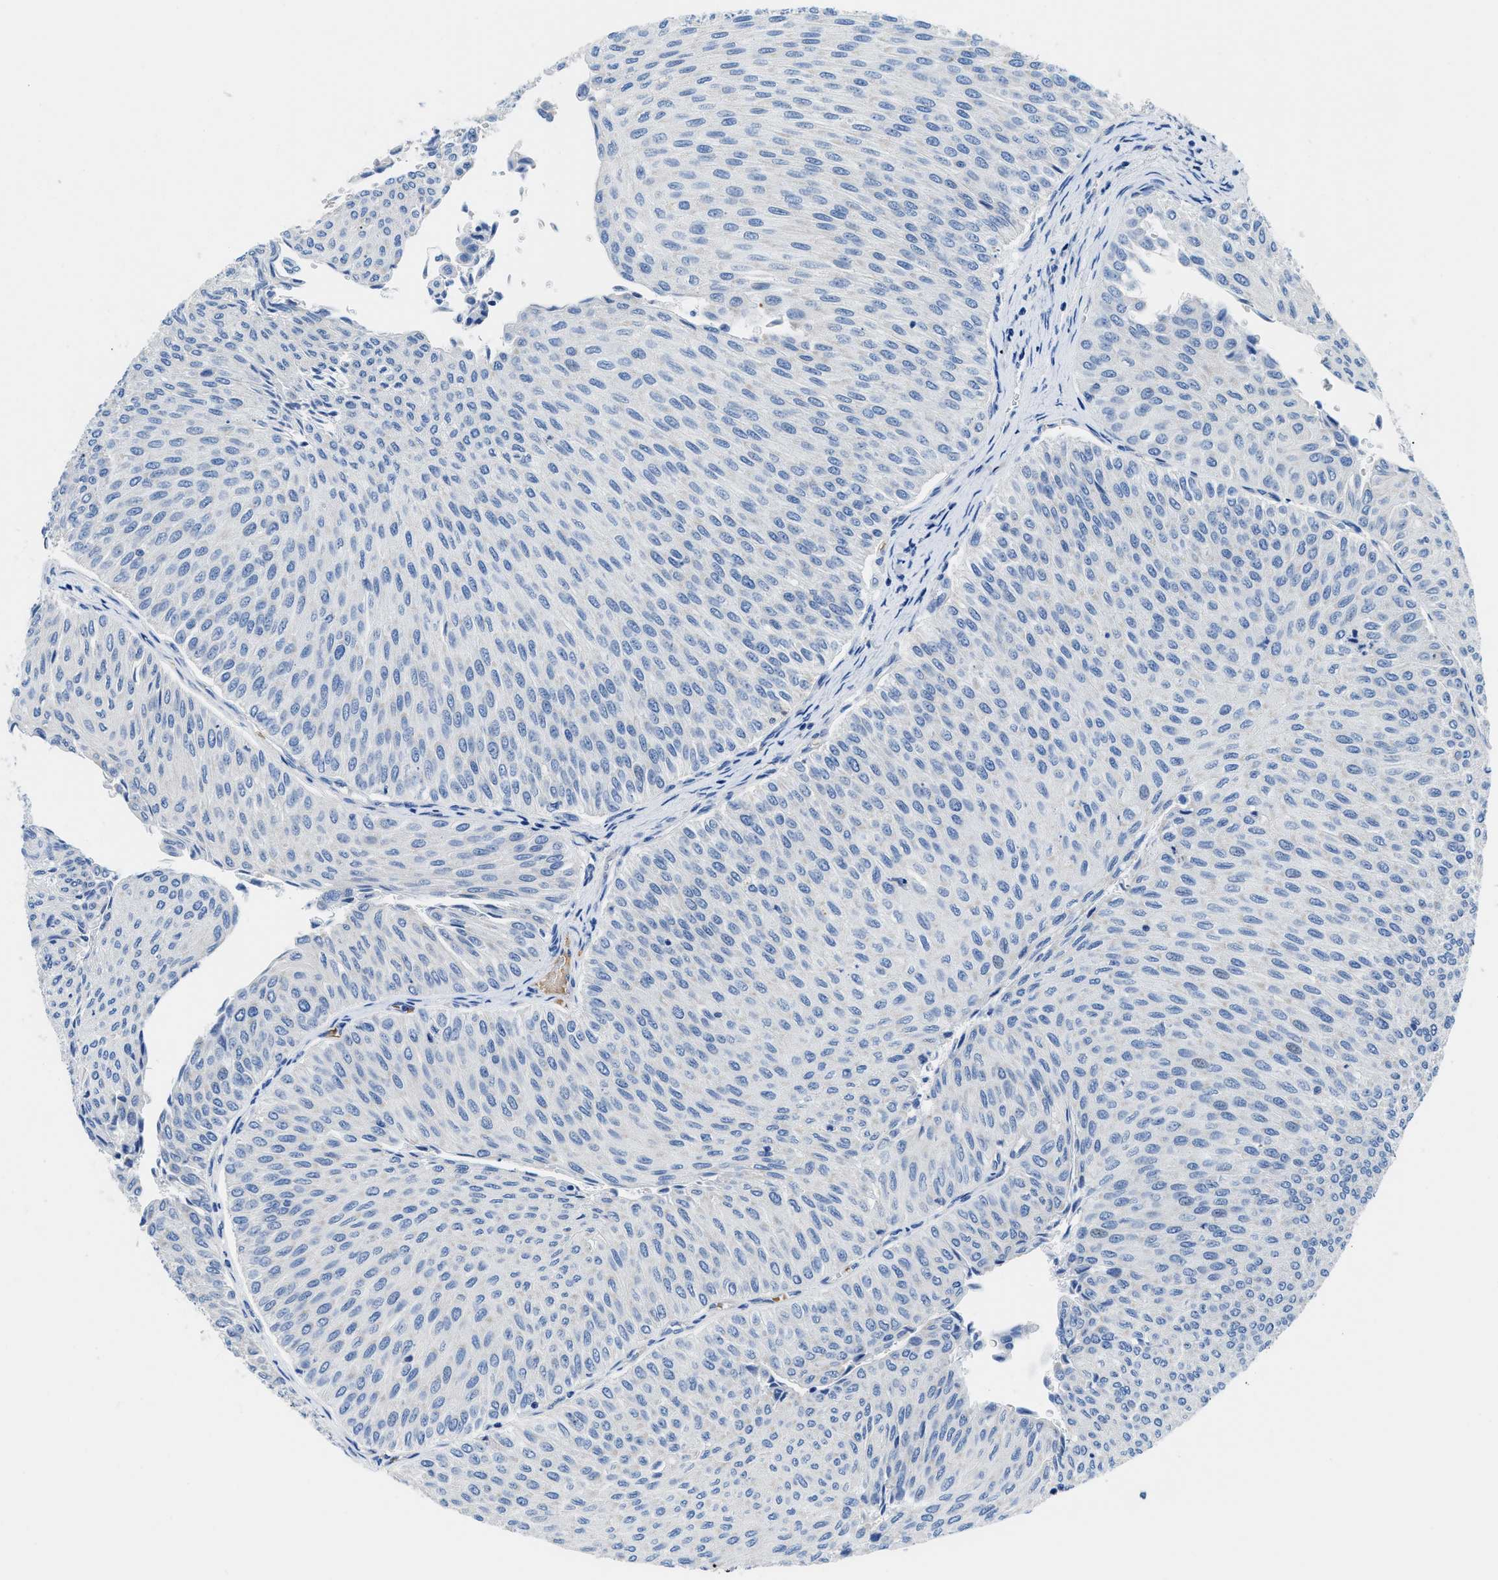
{"staining": {"intensity": "negative", "quantity": "none", "location": "none"}, "tissue": "urothelial cancer", "cell_type": "Tumor cells", "image_type": "cancer", "snomed": [{"axis": "morphology", "description": "Urothelial carcinoma, Low grade"}, {"axis": "topography", "description": "Urinary bladder"}], "caption": "The image displays no staining of tumor cells in urothelial cancer.", "gene": "NEB", "patient": {"sex": "male", "age": 78}}